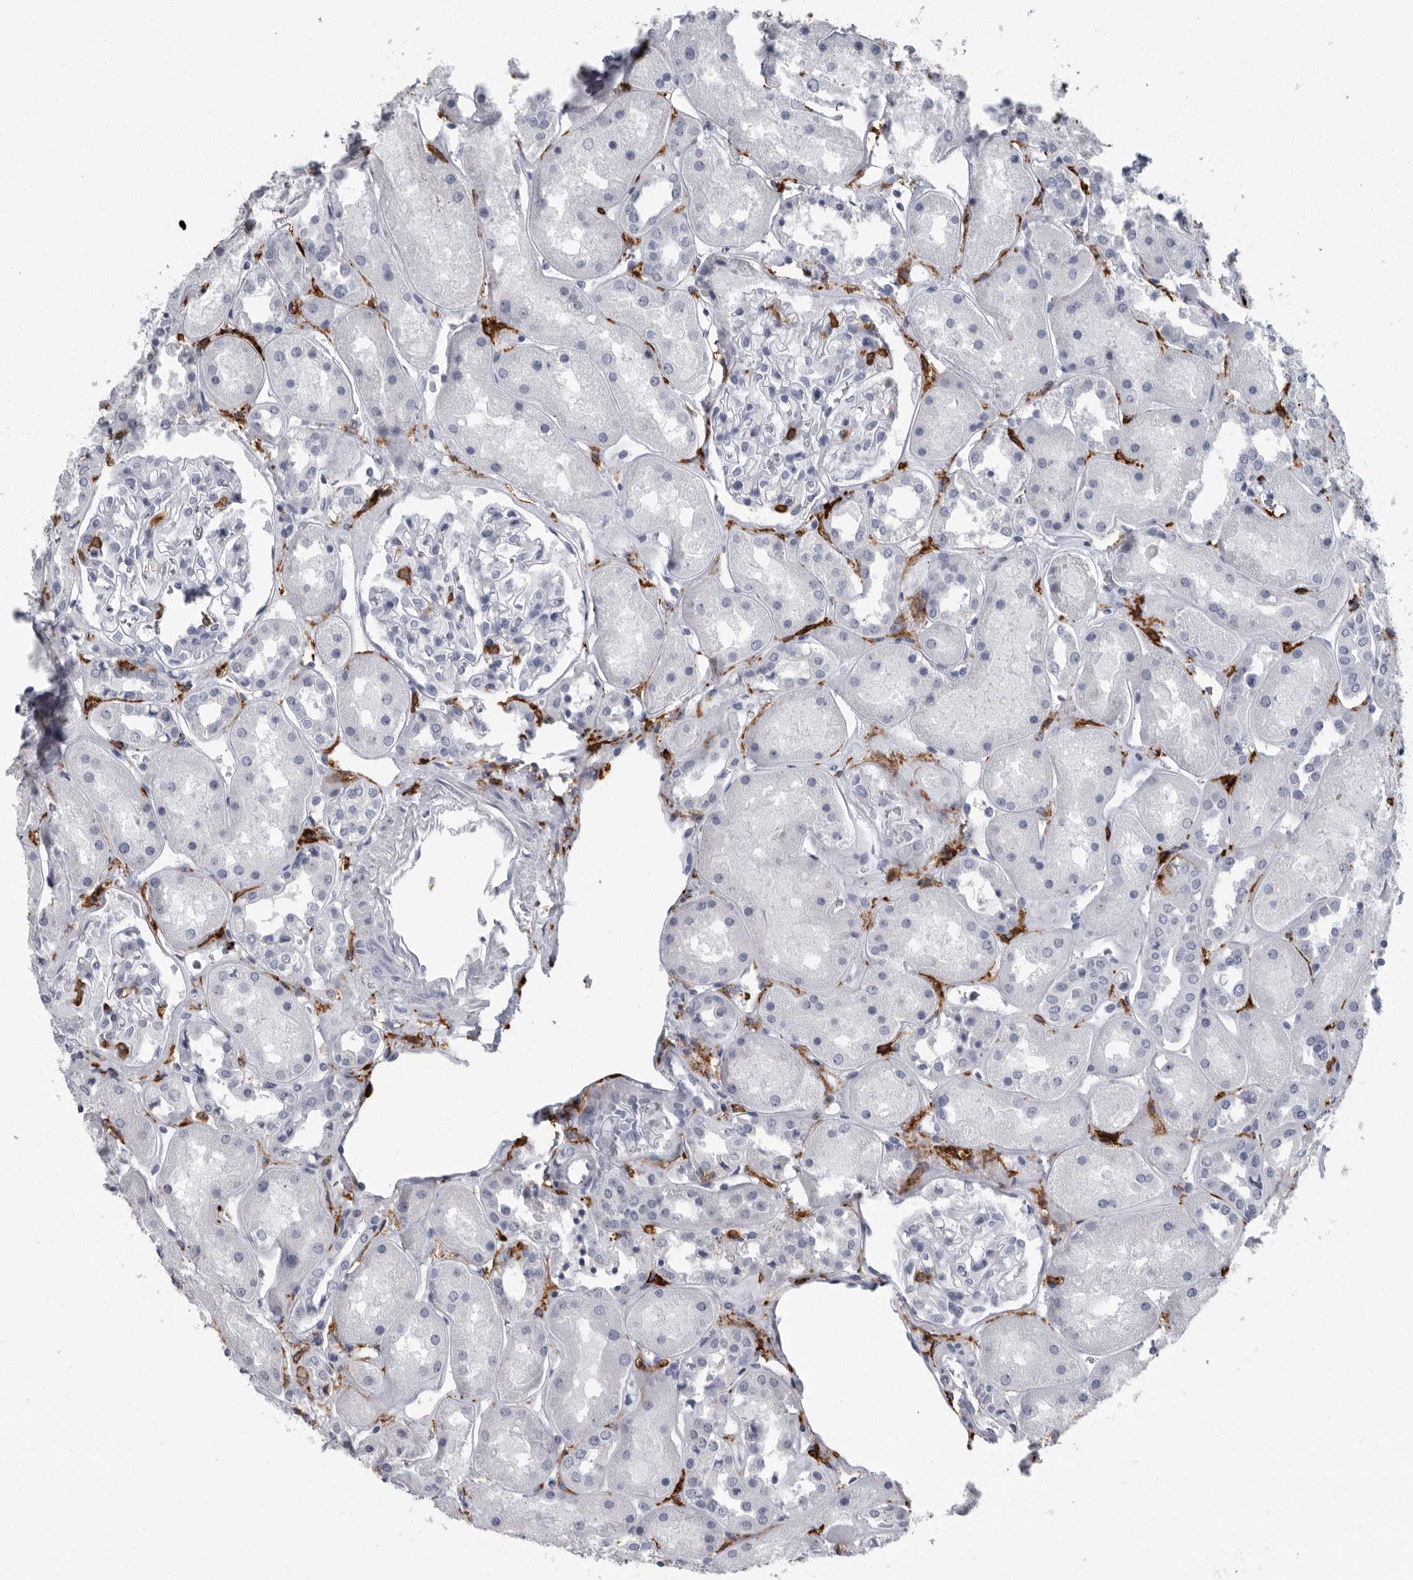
{"staining": {"intensity": "negative", "quantity": "none", "location": "none"}, "tissue": "kidney", "cell_type": "Cells in glomeruli", "image_type": "normal", "snomed": [{"axis": "morphology", "description": "Normal tissue, NOS"}, {"axis": "topography", "description": "Kidney"}], "caption": "Immunohistochemistry (IHC) micrograph of unremarkable kidney stained for a protein (brown), which demonstrates no positivity in cells in glomeruli.", "gene": "FCER1G", "patient": {"sex": "male", "age": 70}}